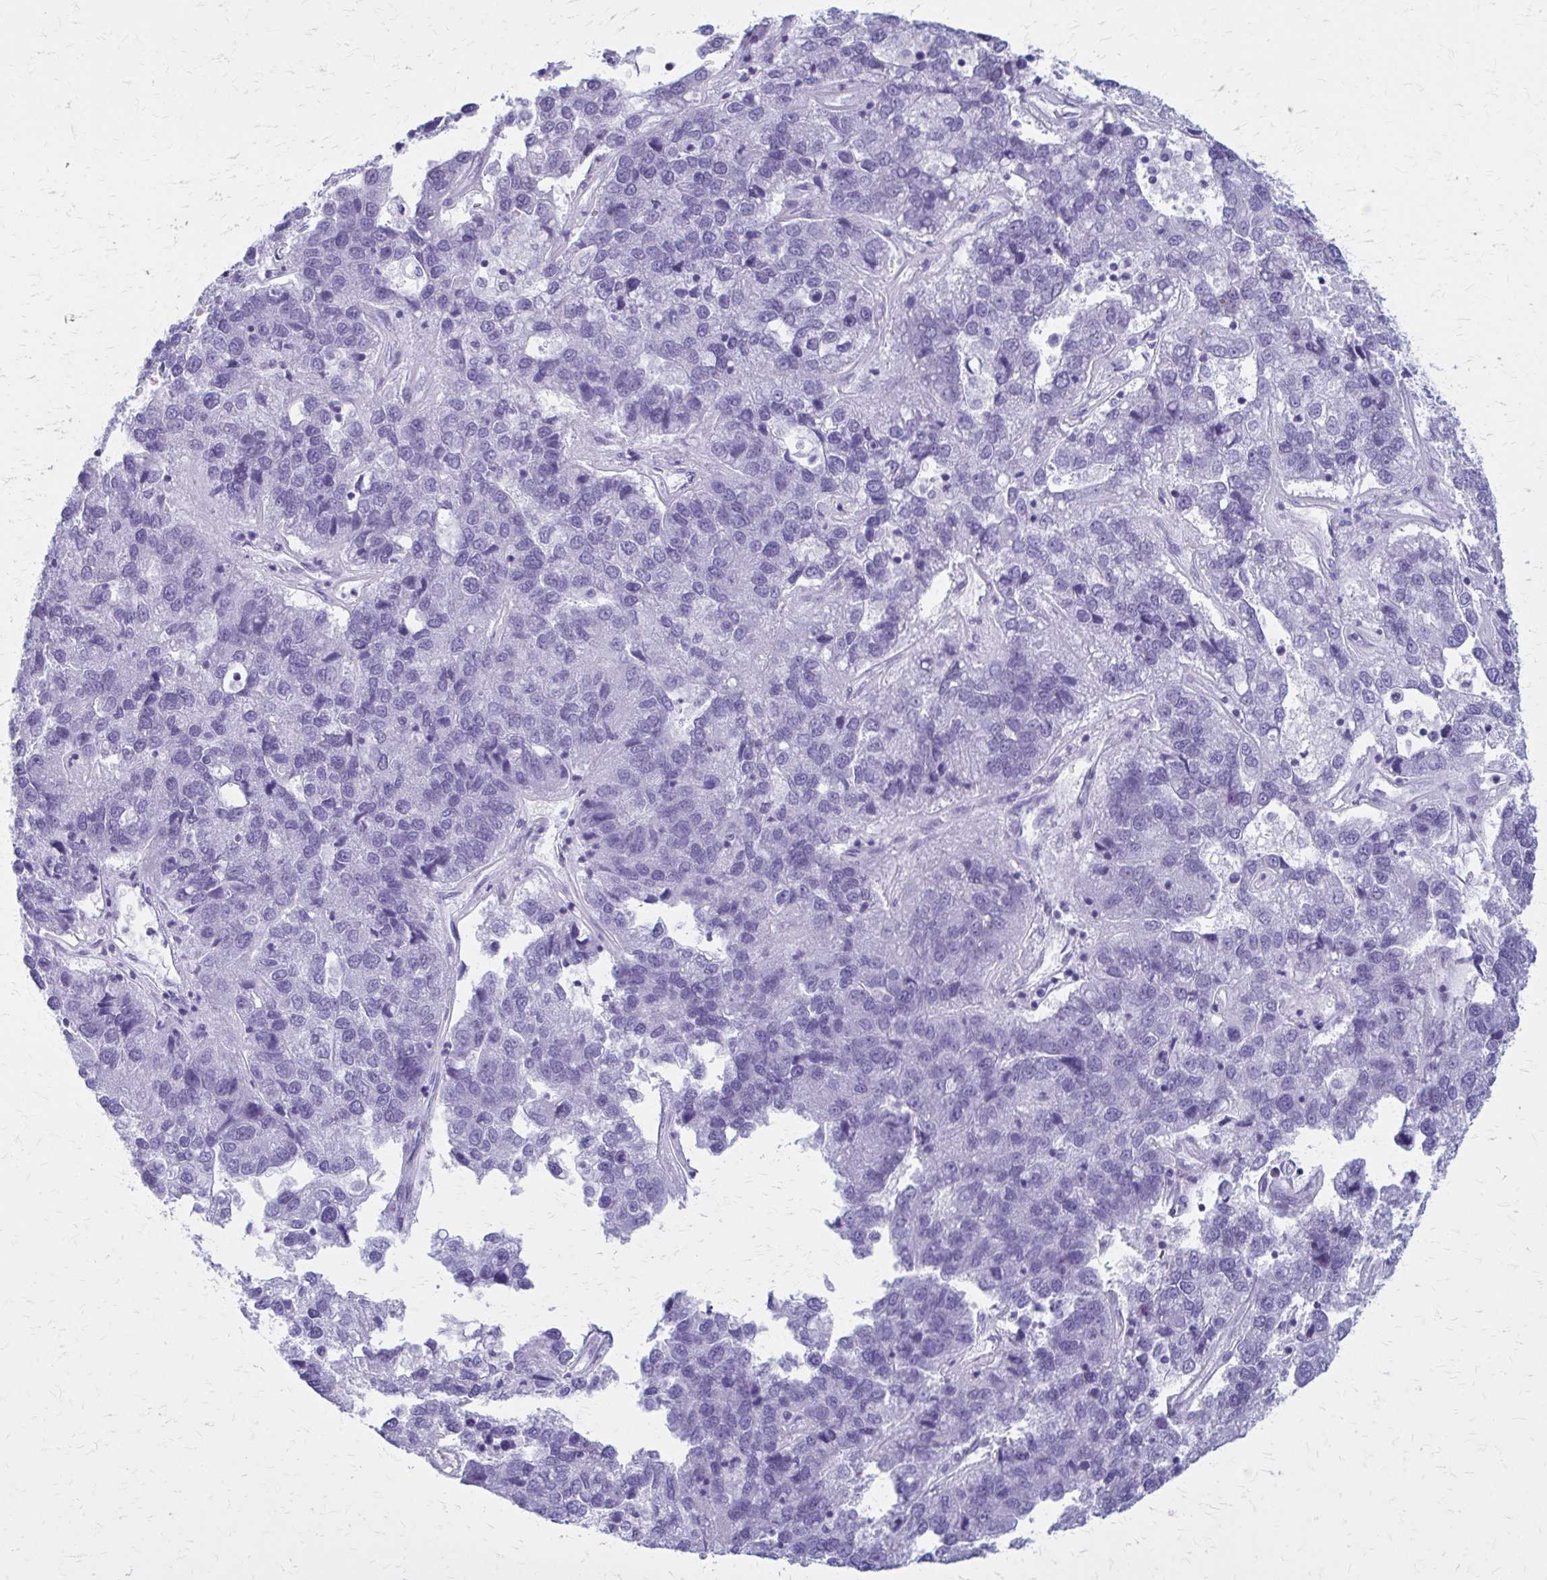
{"staining": {"intensity": "negative", "quantity": "none", "location": "none"}, "tissue": "pancreatic cancer", "cell_type": "Tumor cells", "image_type": "cancer", "snomed": [{"axis": "morphology", "description": "Adenocarcinoma, NOS"}, {"axis": "topography", "description": "Pancreas"}], "caption": "Tumor cells are negative for protein expression in human pancreatic adenocarcinoma.", "gene": "GFAP", "patient": {"sex": "female", "age": 61}}